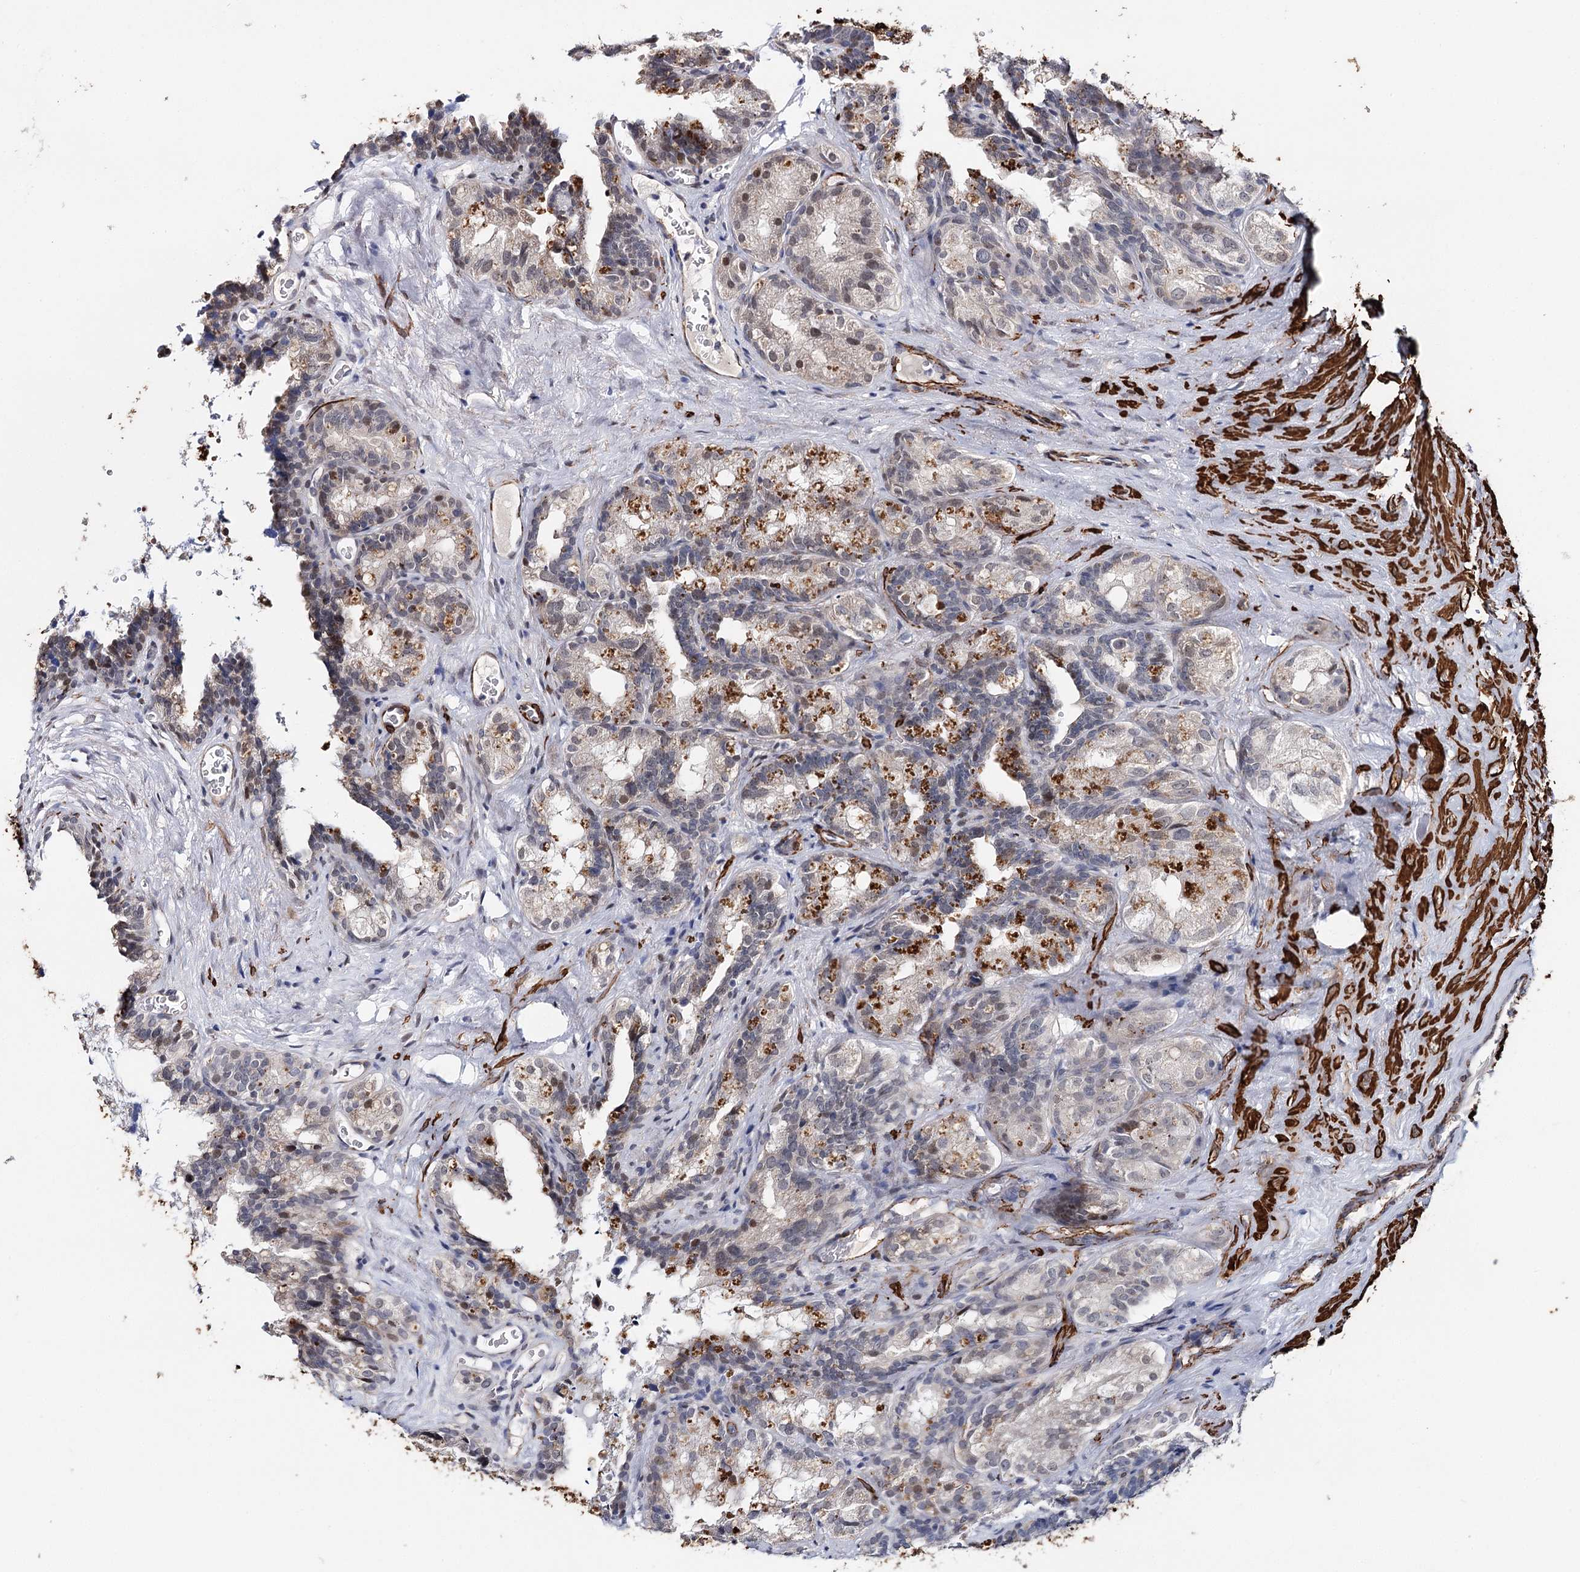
{"staining": {"intensity": "weak", "quantity": "<25%", "location": "cytoplasmic/membranous"}, "tissue": "seminal vesicle", "cell_type": "Glandular cells", "image_type": "normal", "snomed": [{"axis": "morphology", "description": "Normal tissue, NOS"}, {"axis": "topography", "description": "Seminal veicle"}], "caption": "Histopathology image shows no protein positivity in glandular cells of normal seminal vesicle.", "gene": "CFAP46", "patient": {"sex": "male", "age": 60}}